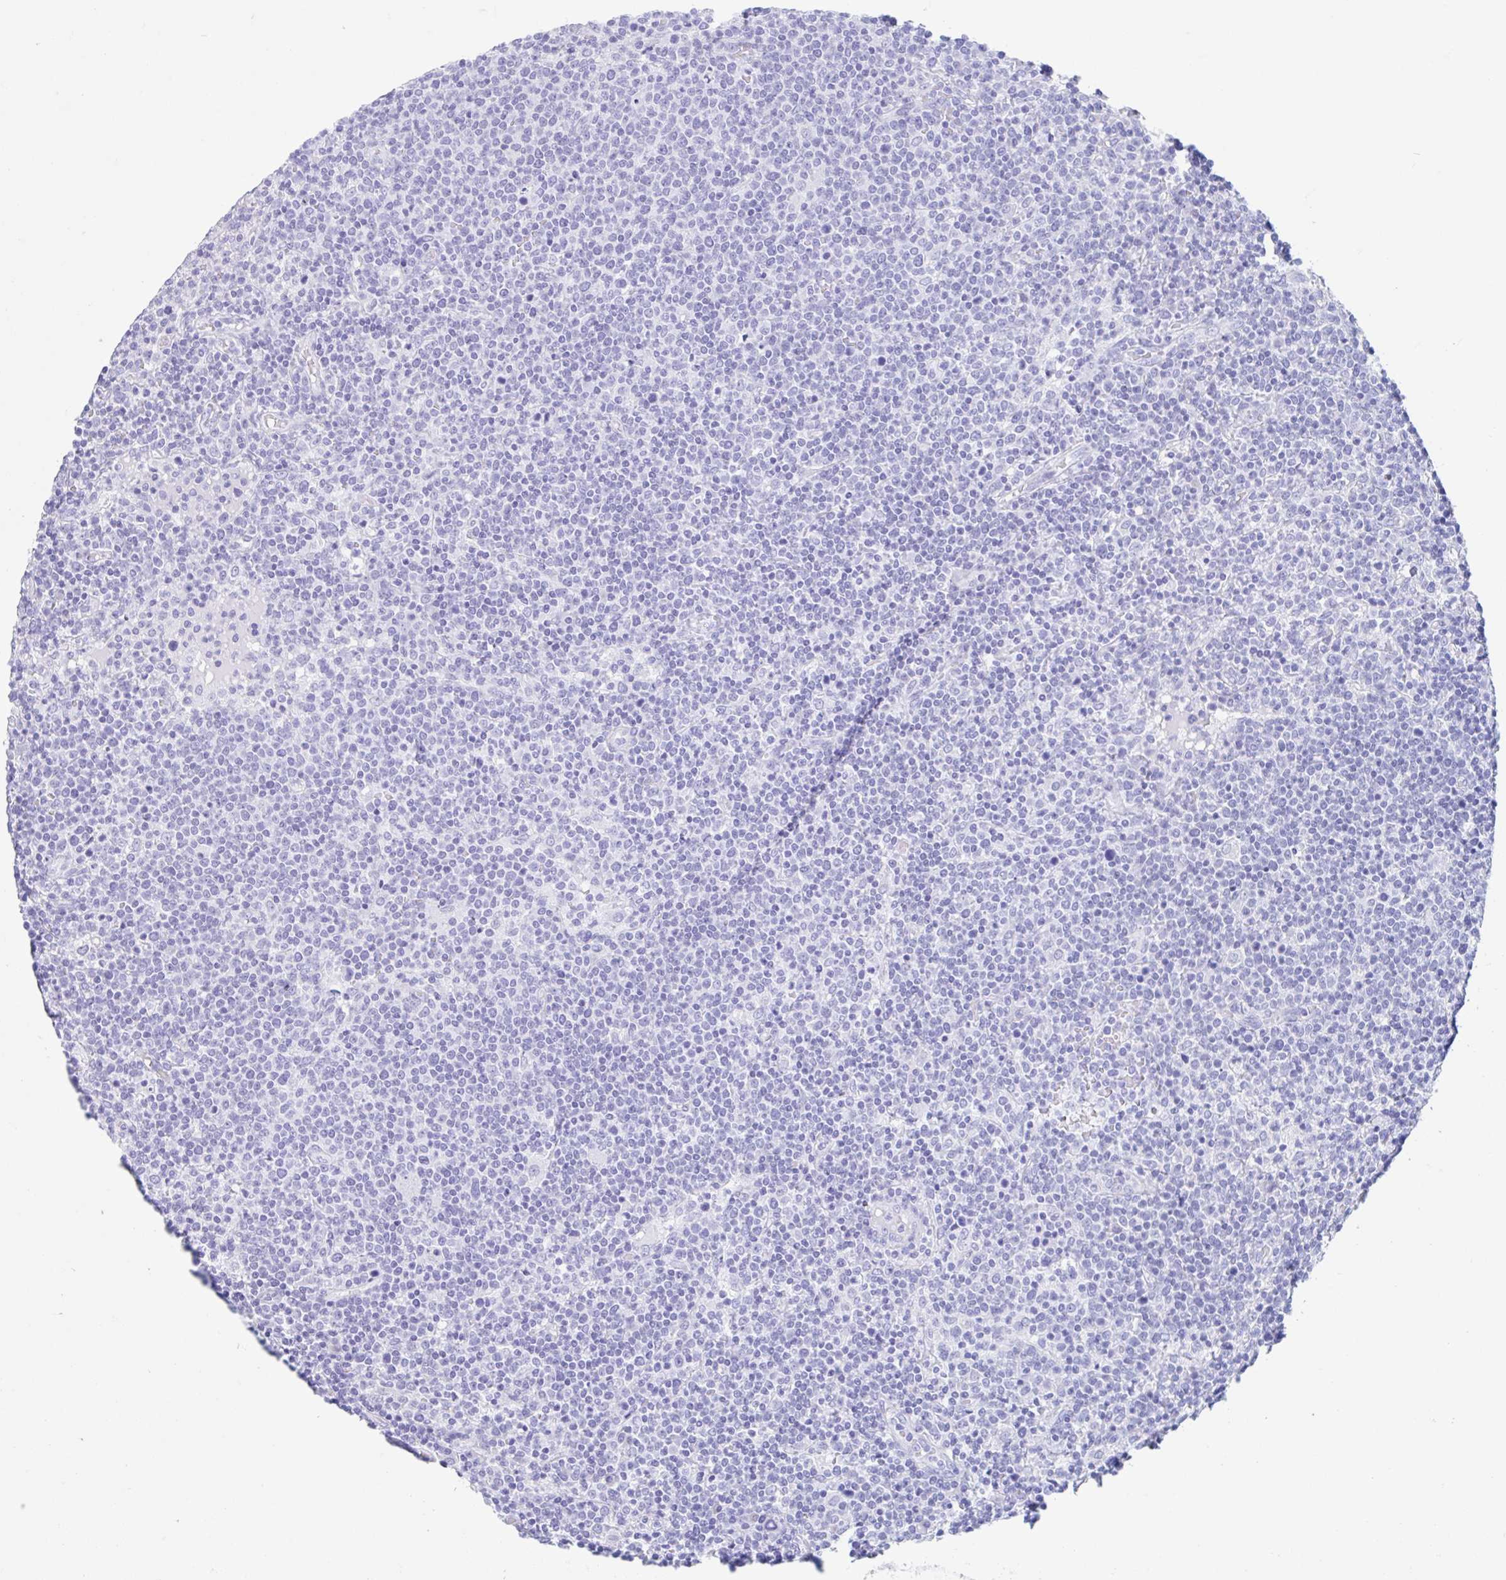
{"staining": {"intensity": "negative", "quantity": "none", "location": "none"}, "tissue": "lymphoma", "cell_type": "Tumor cells", "image_type": "cancer", "snomed": [{"axis": "morphology", "description": "Malignant lymphoma, non-Hodgkin's type, High grade"}, {"axis": "topography", "description": "Lymph node"}], "caption": "DAB immunohistochemical staining of human lymphoma exhibits no significant staining in tumor cells.", "gene": "CPTP", "patient": {"sex": "male", "age": 61}}